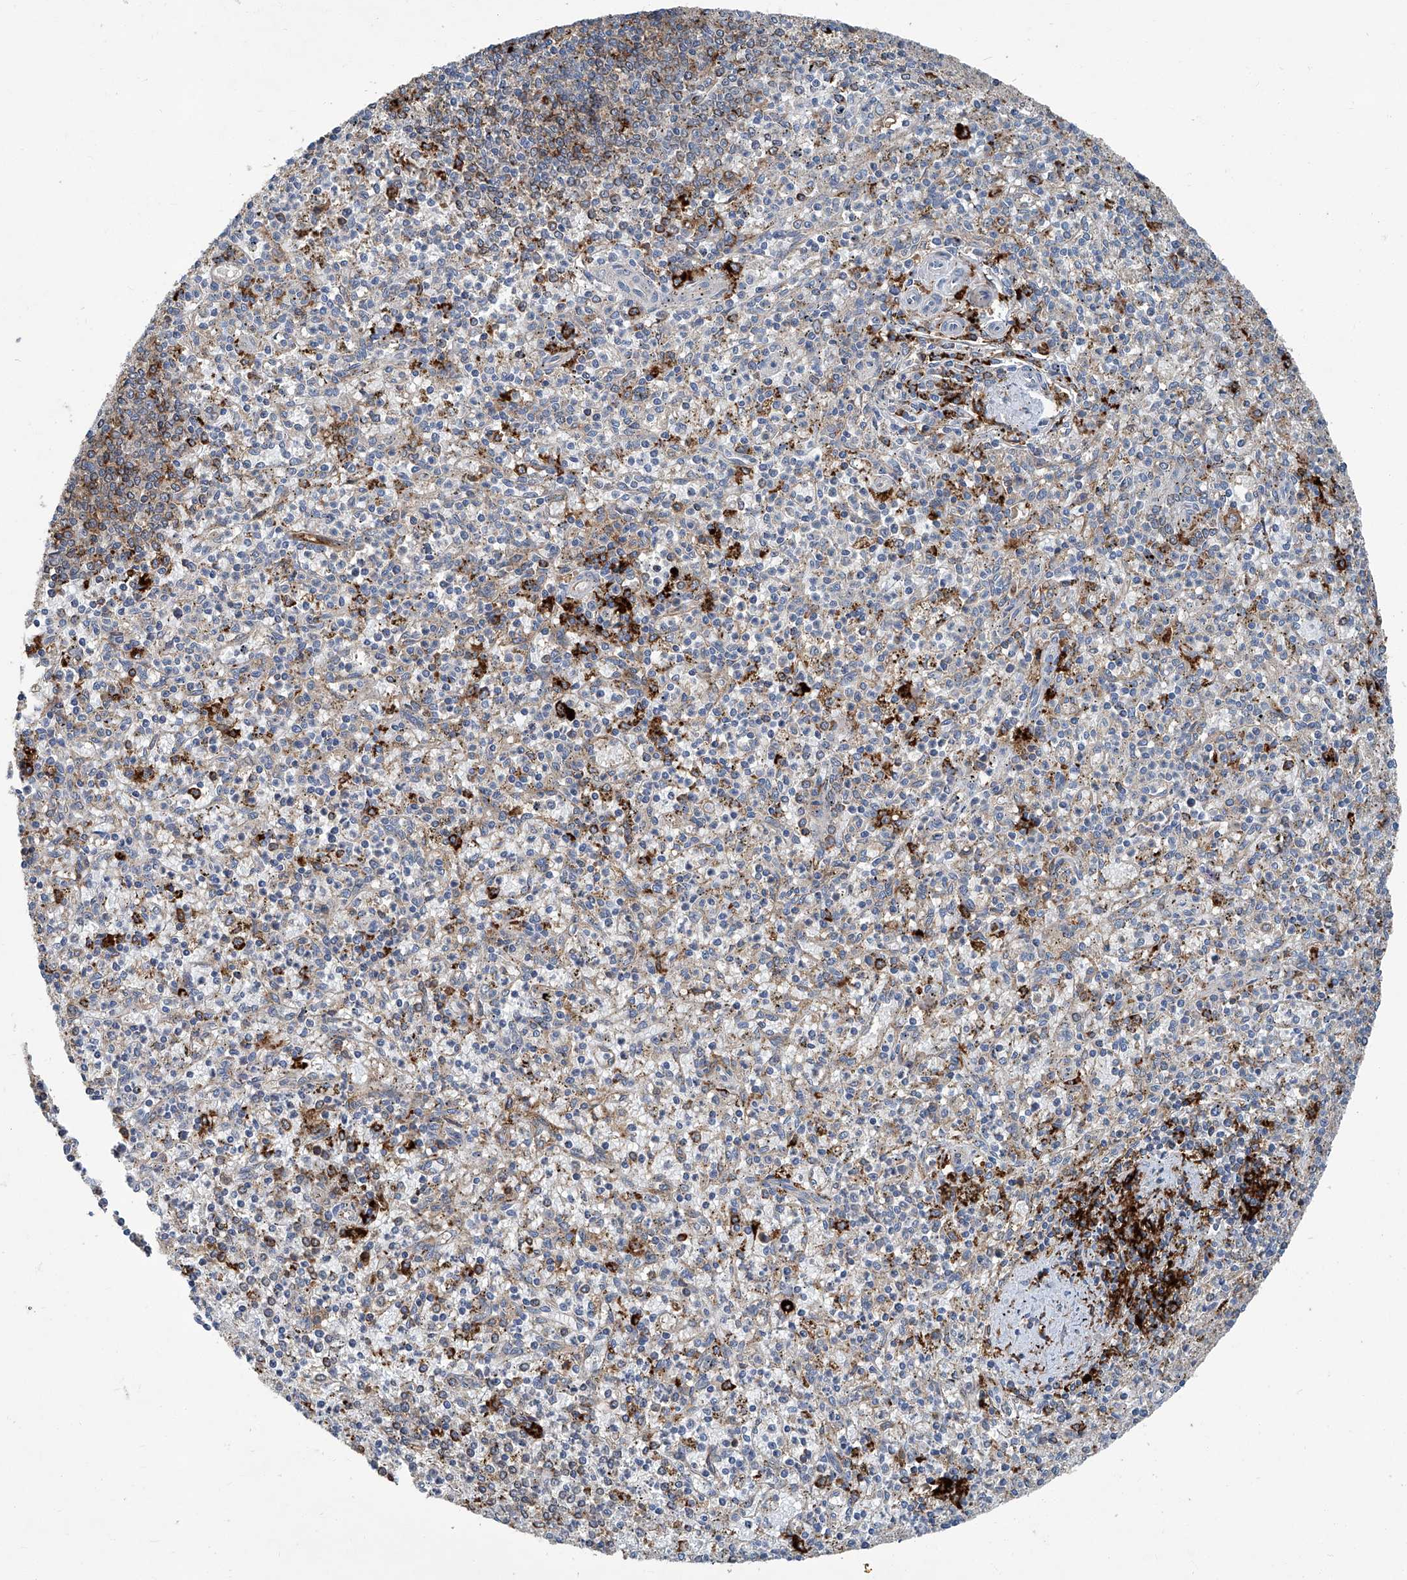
{"staining": {"intensity": "strong", "quantity": "<25%", "location": "cytoplasmic/membranous"}, "tissue": "spleen", "cell_type": "Cells in red pulp", "image_type": "normal", "snomed": [{"axis": "morphology", "description": "Normal tissue, NOS"}, {"axis": "topography", "description": "Spleen"}], "caption": "DAB immunohistochemical staining of unremarkable human spleen shows strong cytoplasmic/membranous protein staining in about <25% of cells in red pulp.", "gene": "FAM167A", "patient": {"sex": "male", "age": 72}}